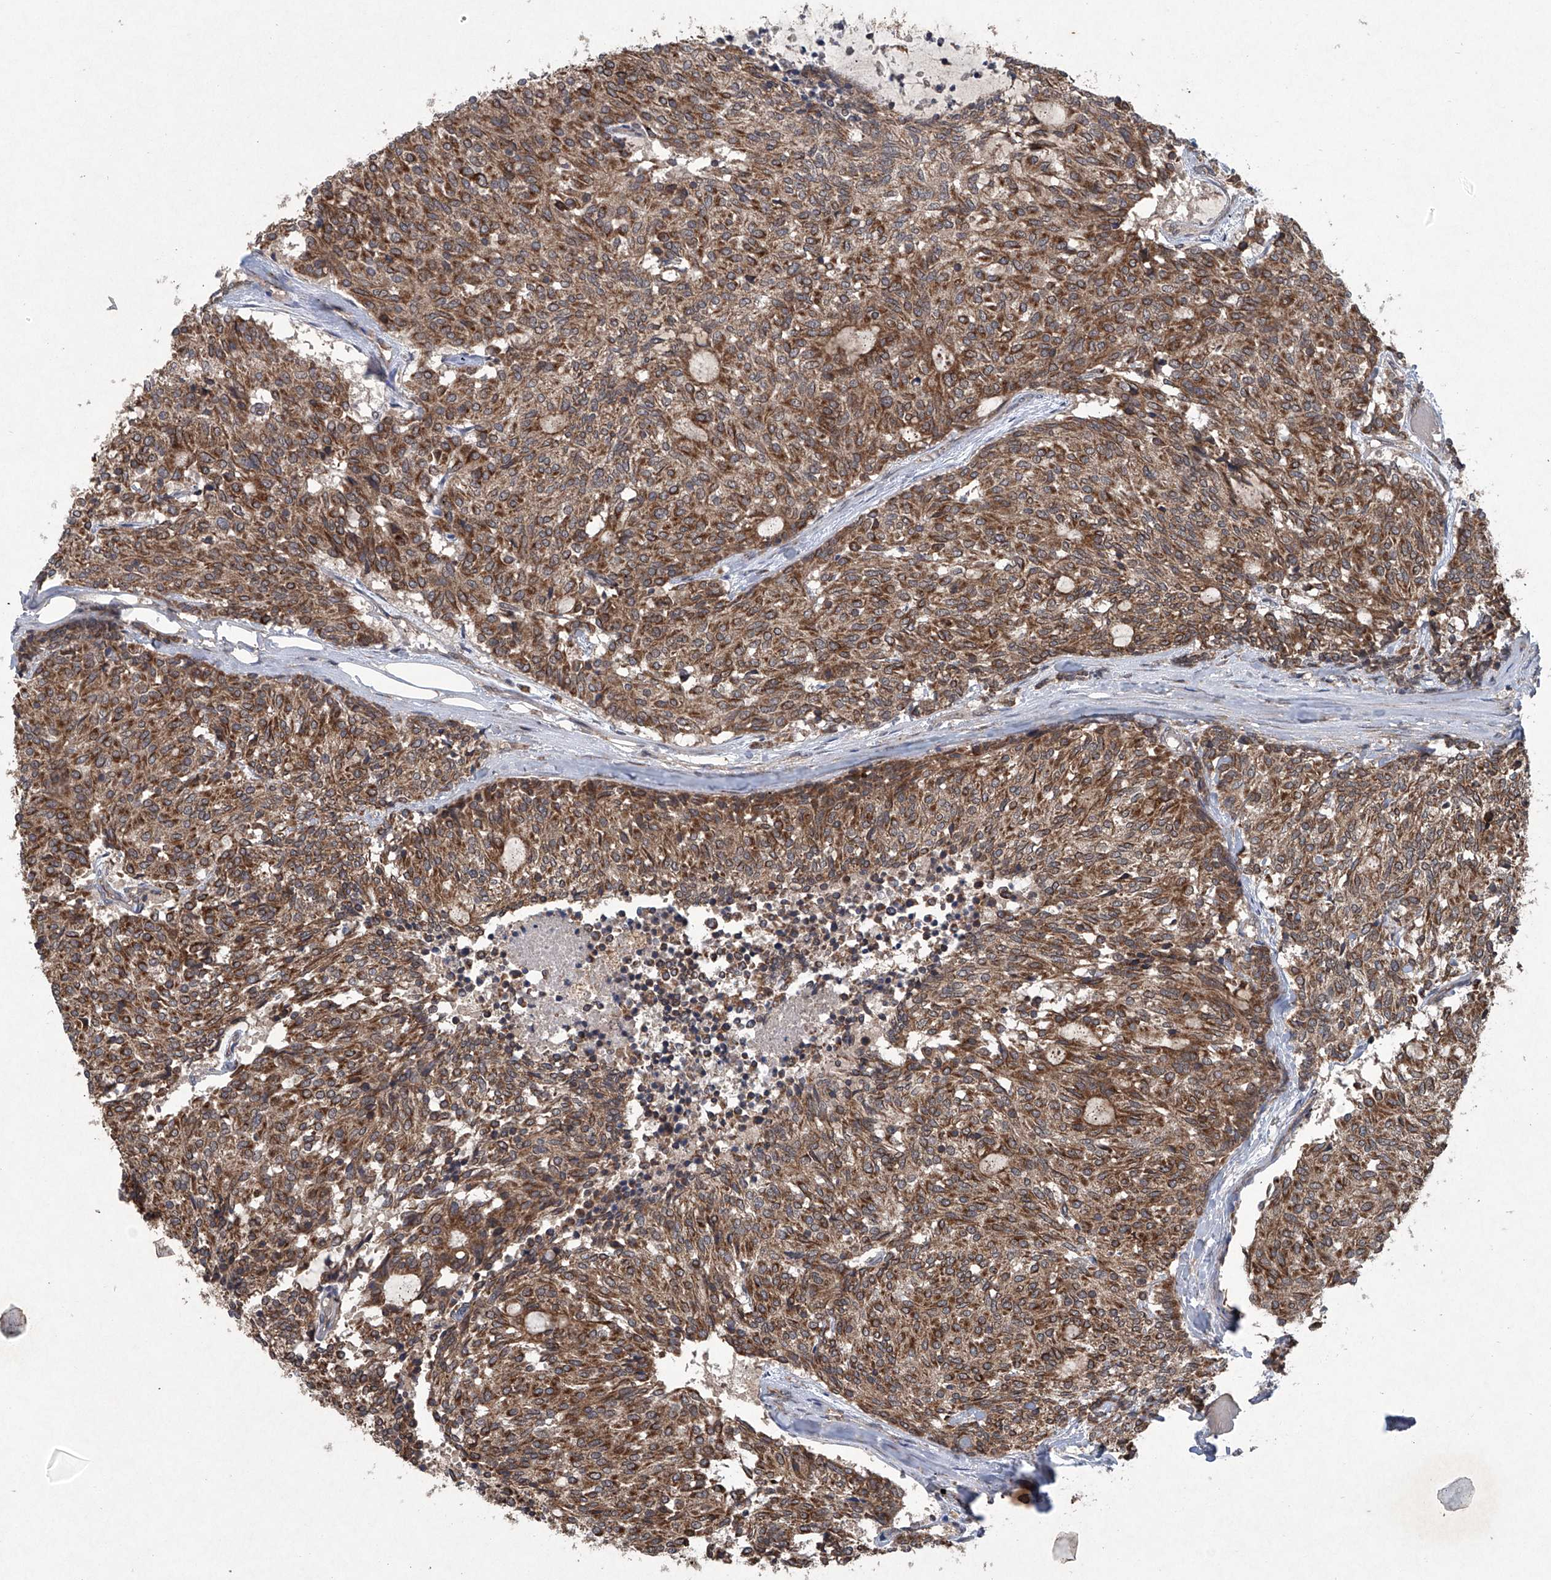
{"staining": {"intensity": "strong", "quantity": ">75%", "location": "cytoplasmic/membranous"}, "tissue": "carcinoid", "cell_type": "Tumor cells", "image_type": "cancer", "snomed": [{"axis": "morphology", "description": "Carcinoid, malignant, NOS"}, {"axis": "topography", "description": "Pancreas"}], "caption": "A high-resolution histopathology image shows immunohistochemistry (IHC) staining of carcinoid (malignant), which shows strong cytoplasmic/membranous positivity in about >75% of tumor cells.", "gene": "SUMF2", "patient": {"sex": "female", "age": 54}}